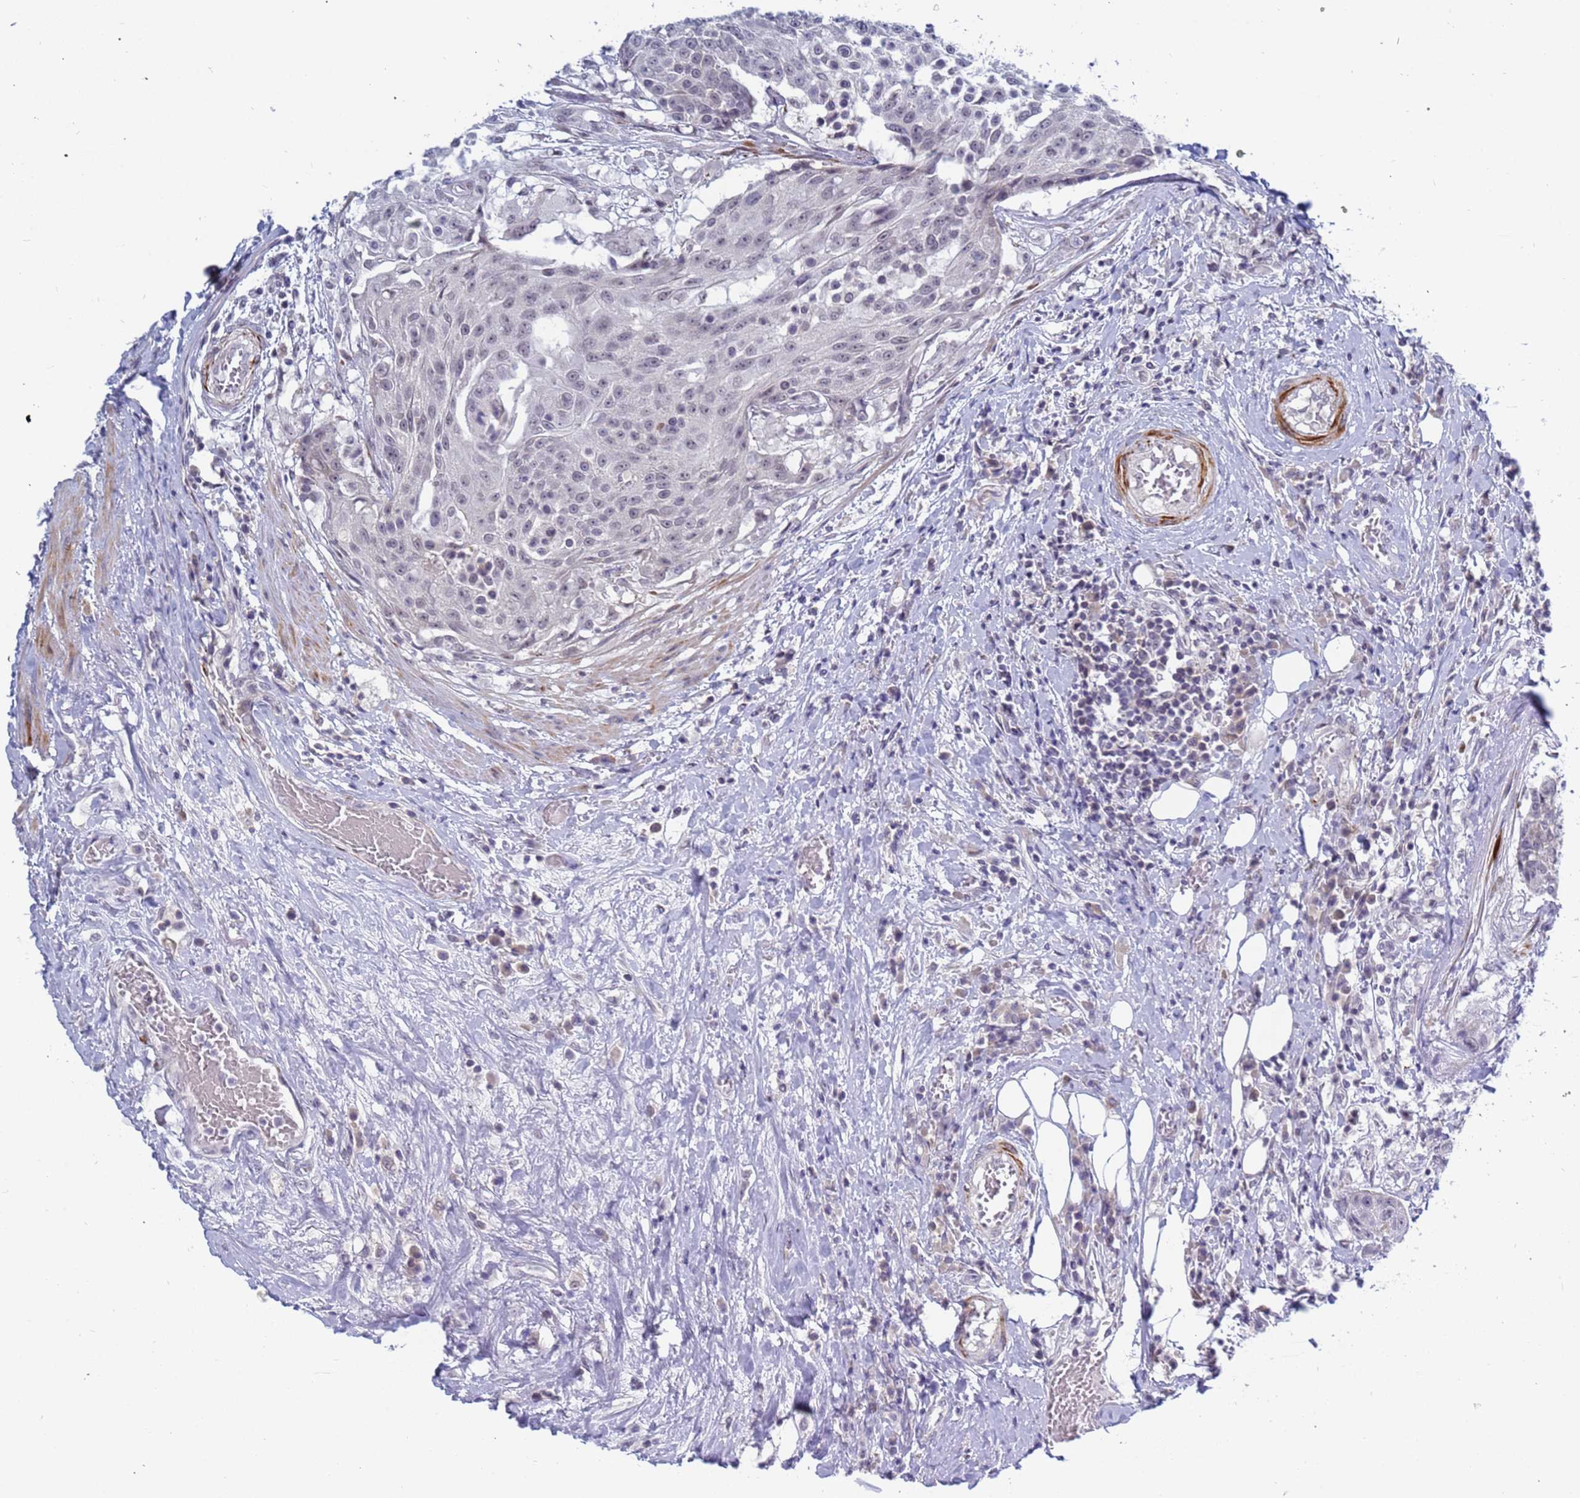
{"staining": {"intensity": "weak", "quantity": "<25%", "location": "nuclear"}, "tissue": "urothelial cancer", "cell_type": "Tumor cells", "image_type": "cancer", "snomed": [{"axis": "morphology", "description": "Urothelial carcinoma, High grade"}, {"axis": "topography", "description": "Urinary bladder"}], "caption": "Immunohistochemistry micrograph of urothelial cancer stained for a protein (brown), which shows no positivity in tumor cells. Nuclei are stained in blue.", "gene": "CXorf65", "patient": {"sex": "female", "age": 63}}